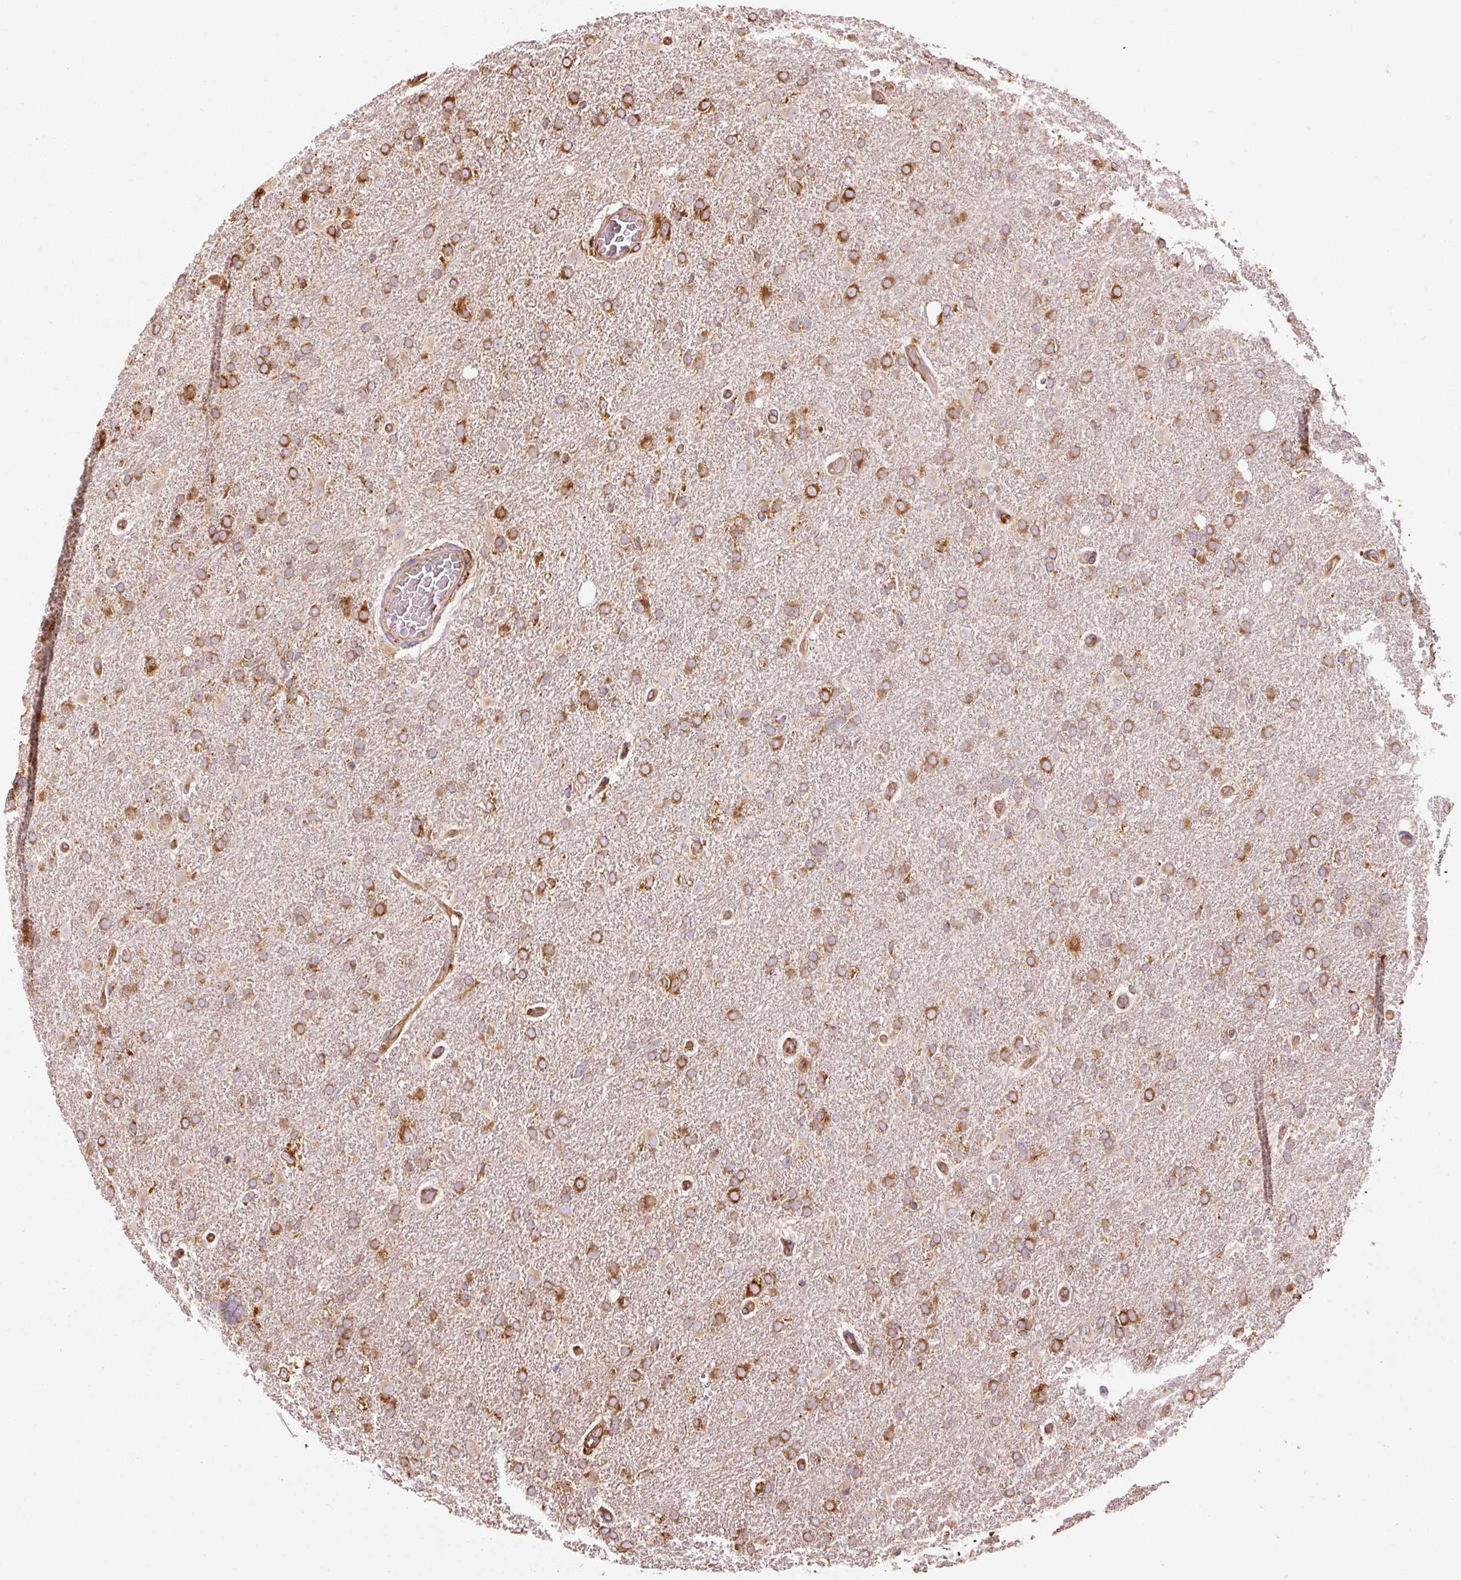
{"staining": {"intensity": "strong", "quantity": ">75%", "location": "cytoplasmic/membranous"}, "tissue": "glioma", "cell_type": "Tumor cells", "image_type": "cancer", "snomed": [{"axis": "morphology", "description": "Glioma, malignant, High grade"}, {"axis": "topography", "description": "Brain"}], "caption": "A brown stain shows strong cytoplasmic/membranous positivity of a protein in high-grade glioma (malignant) tumor cells.", "gene": "KLC1", "patient": {"sex": "male", "age": 61}}